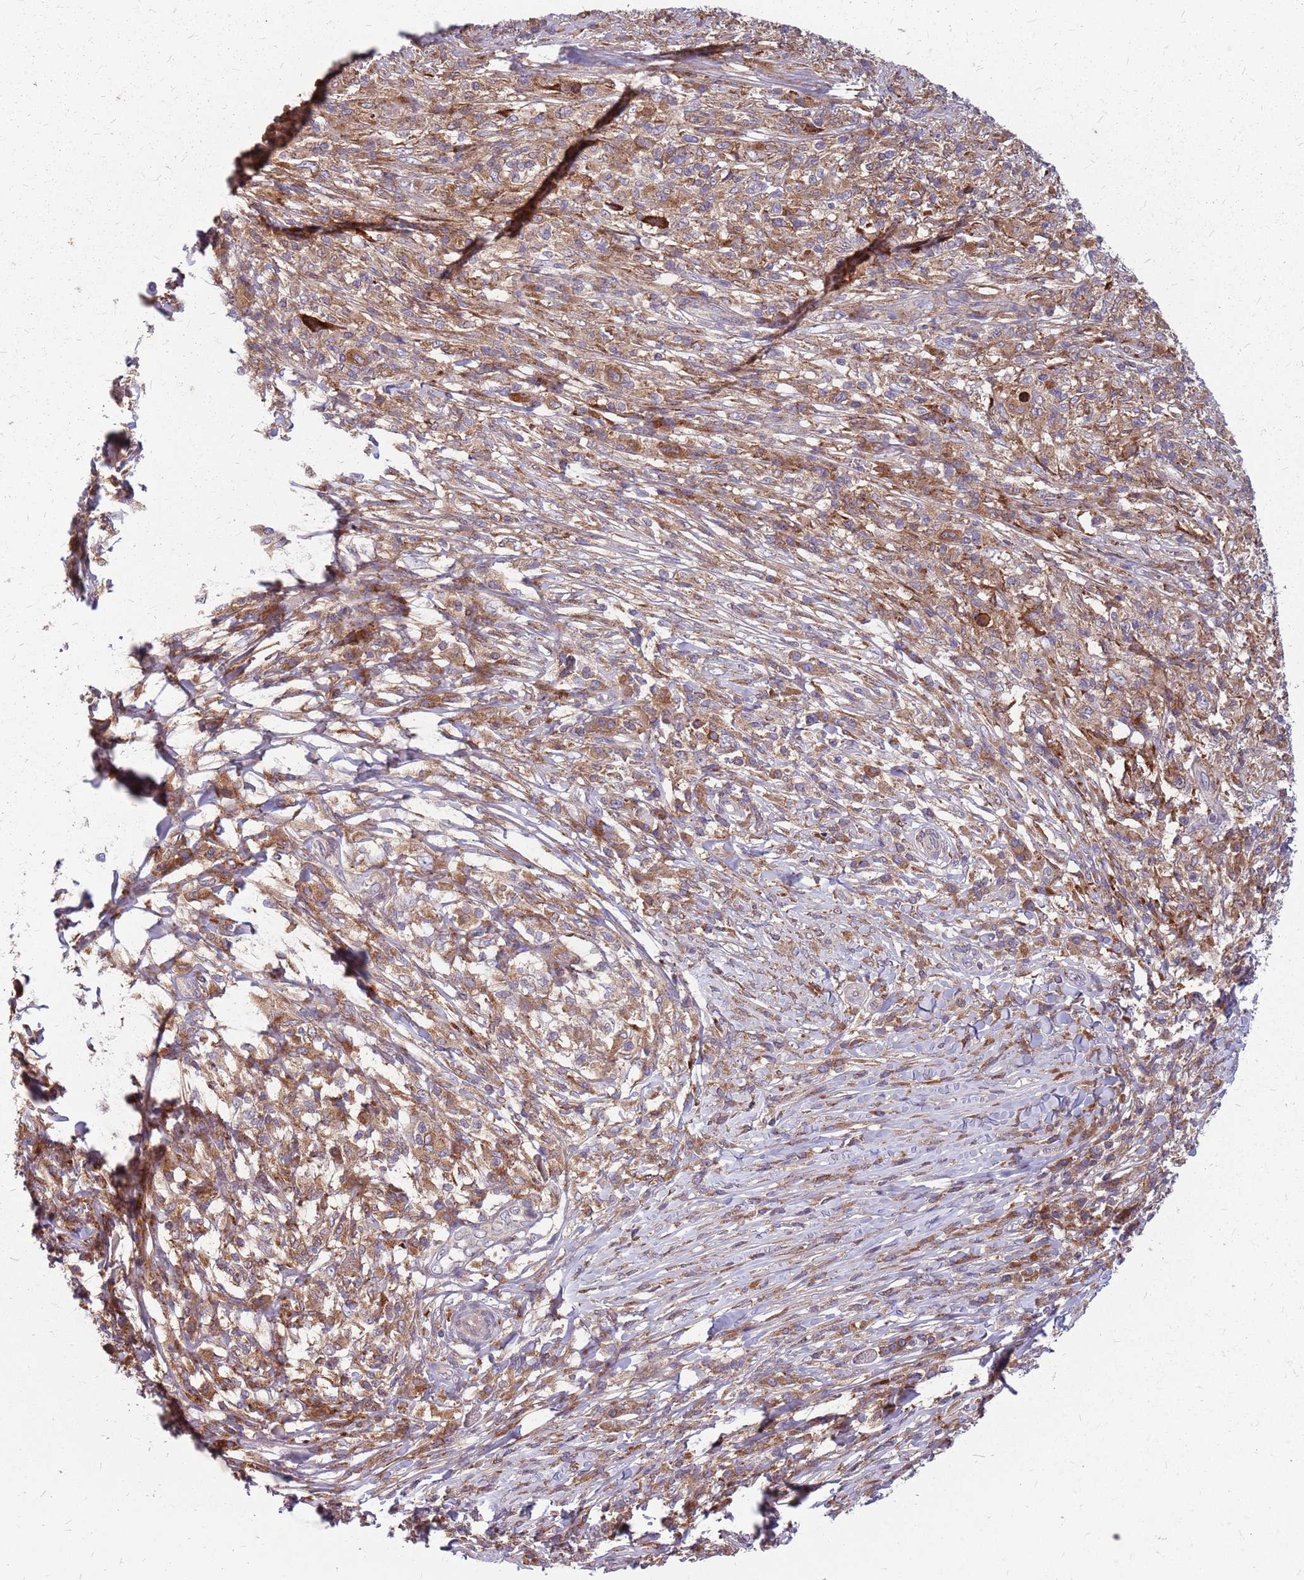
{"staining": {"intensity": "moderate", "quantity": "25%-75%", "location": "cytoplasmic/membranous"}, "tissue": "melanoma", "cell_type": "Tumor cells", "image_type": "cancer", "snomed": [{"axis": "morphology", "description": "Malignant melanoma, NOS"}, {"axis": "topography", "description": "Skin"}], "caption": "An immunohistochemistry image of tumor tissue is shown. Protein staining in brown highlights moderate cytoplasmic/membranous positivity in melanoma within tumor cells.", "gene": "NME4", "patient": {"sex": "male", "age": 66}}